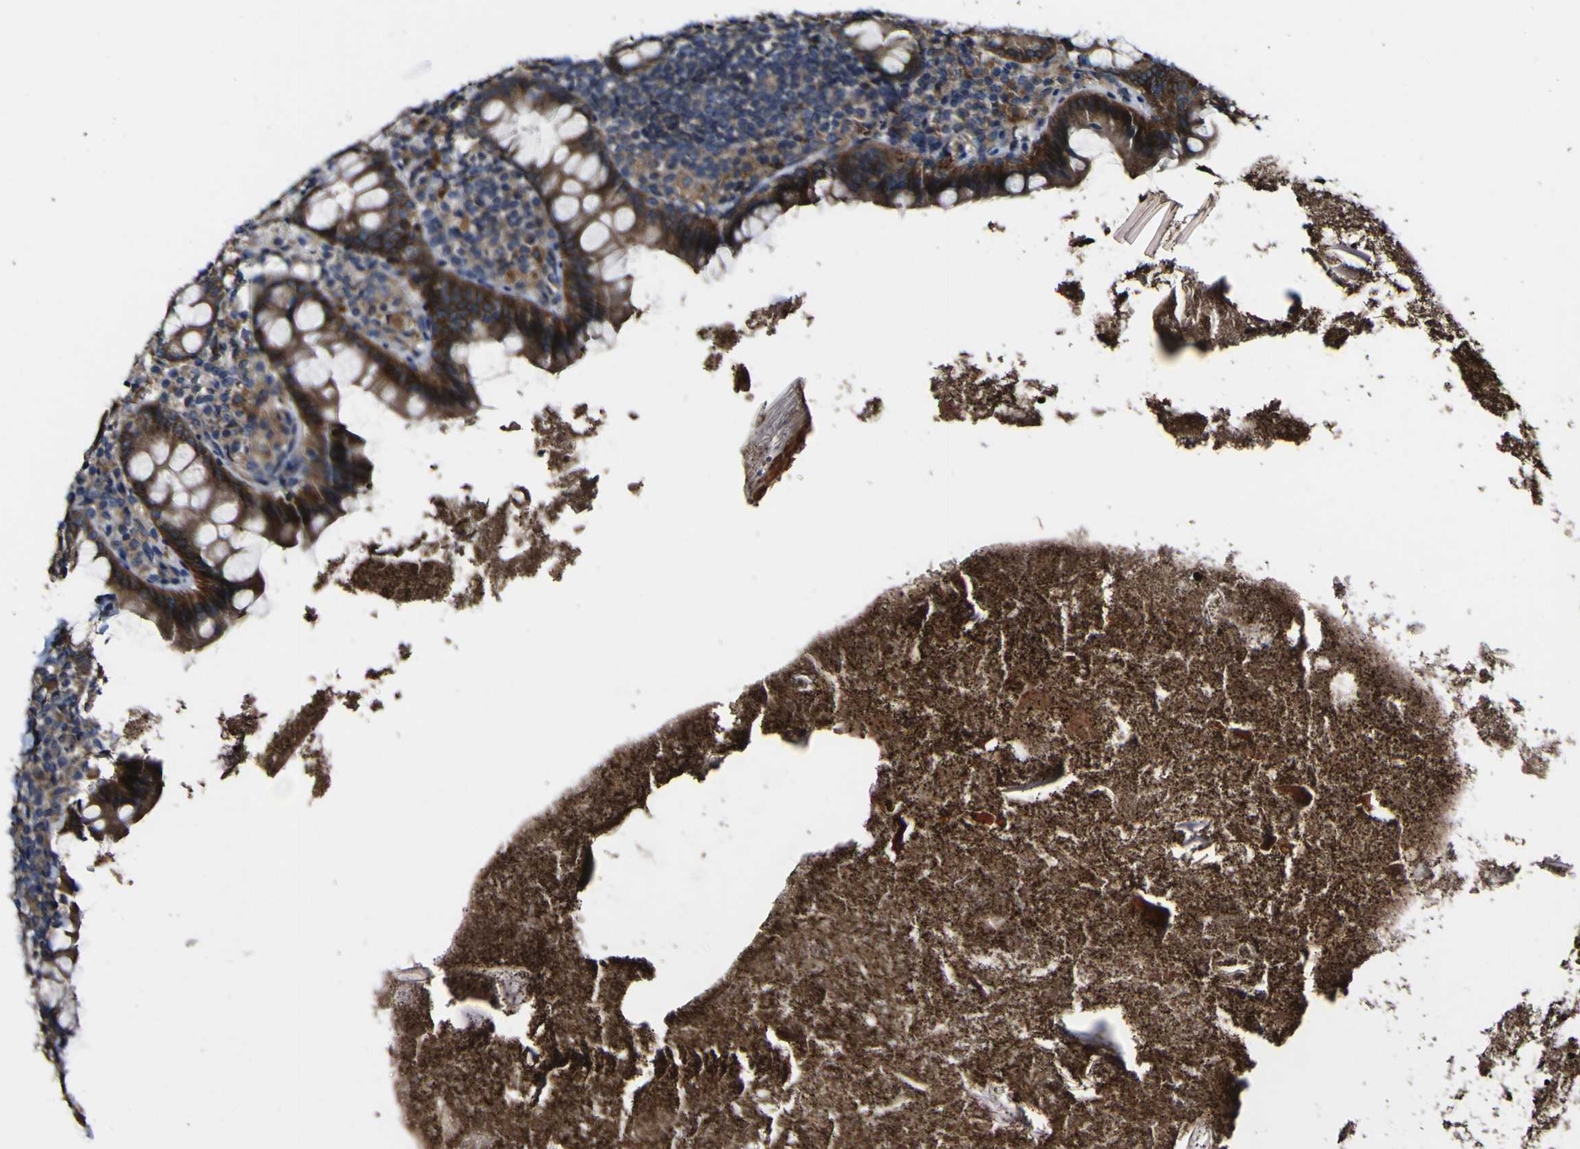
{"staining": {"intensity": "strong", "quantity": ">75%", "location": "cytoplasmic/membranous"}, "tissue": "appendix", "cell_type": "Glandular cells", "image_type": "normal", "snomed": [{"axis": "morphology", "description": "Normal tissue, NOS"}, {"axis": "topography", "description": "Appendix"}], "caption": "DAB (3,3'-diaminobenzidine) immunohistochemical staining of benign human appendix exhibits strong cytoplasmic/membranous protein positivity in approximately >75% of glandular cells. (Stains: DAB in brown, nuclei in blue, Microscopy: brightfield microscopy at high magnification).", "gene": "NAALADL2", "patient": {"sex": "male", "age": 52}}